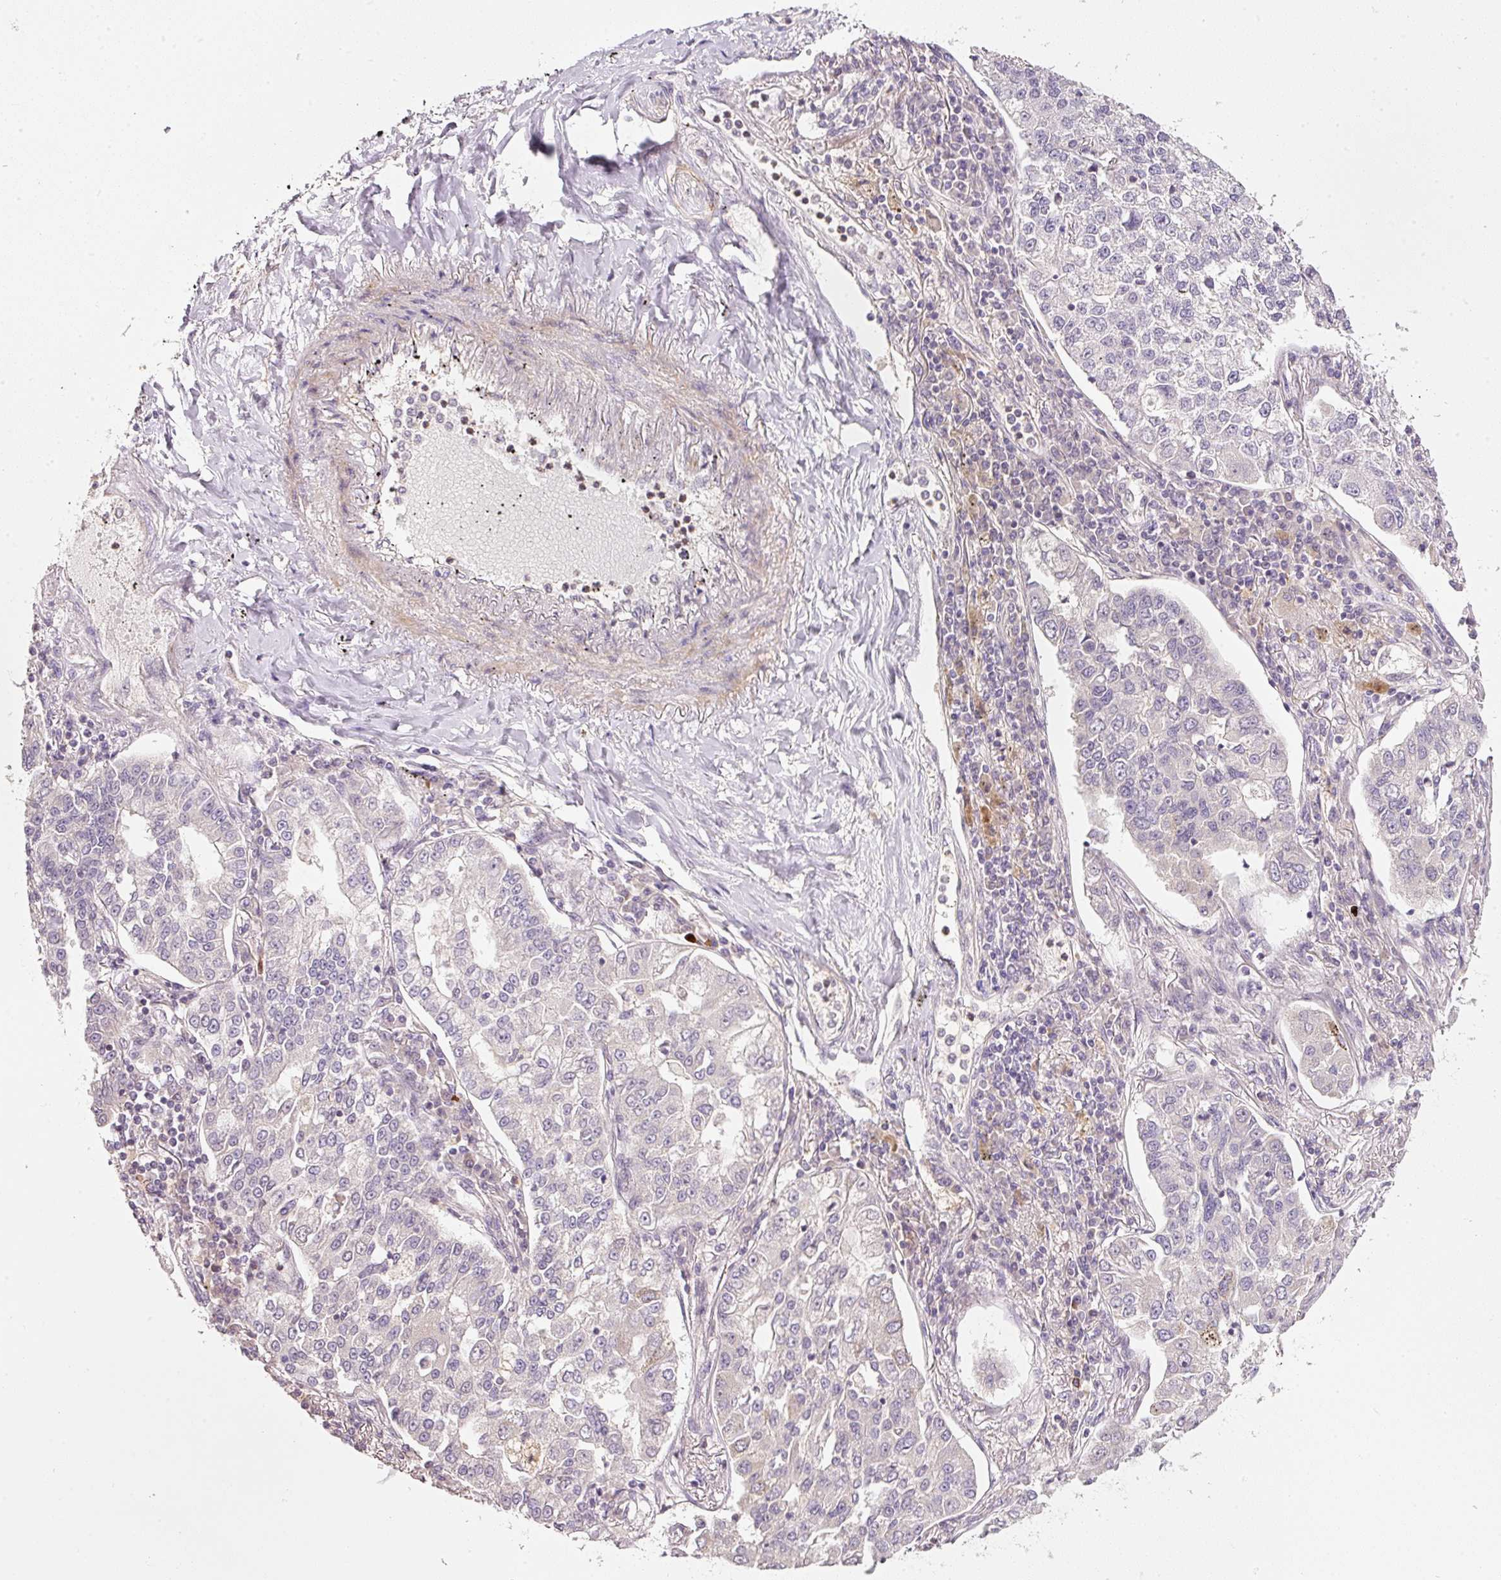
{"staining": {"intensity": "negative", "quantity": "none", "location": "none"}, "tissue": "lung cancer", "cell_type": "Tumor cells", "image_type": "cancer", "snomed": [{"axis": "morphology", "description": "Adenocarcinoma, NOS"}, {"axis": "topography", "description": "Lung"}], "caption": "Lung cancer (adenocarcinoma) was stained to show a protein in brown. There is no significant expression in tumor cells.", "gene": "TIRAP", "patient": {"sex": "male", "age": 49}}